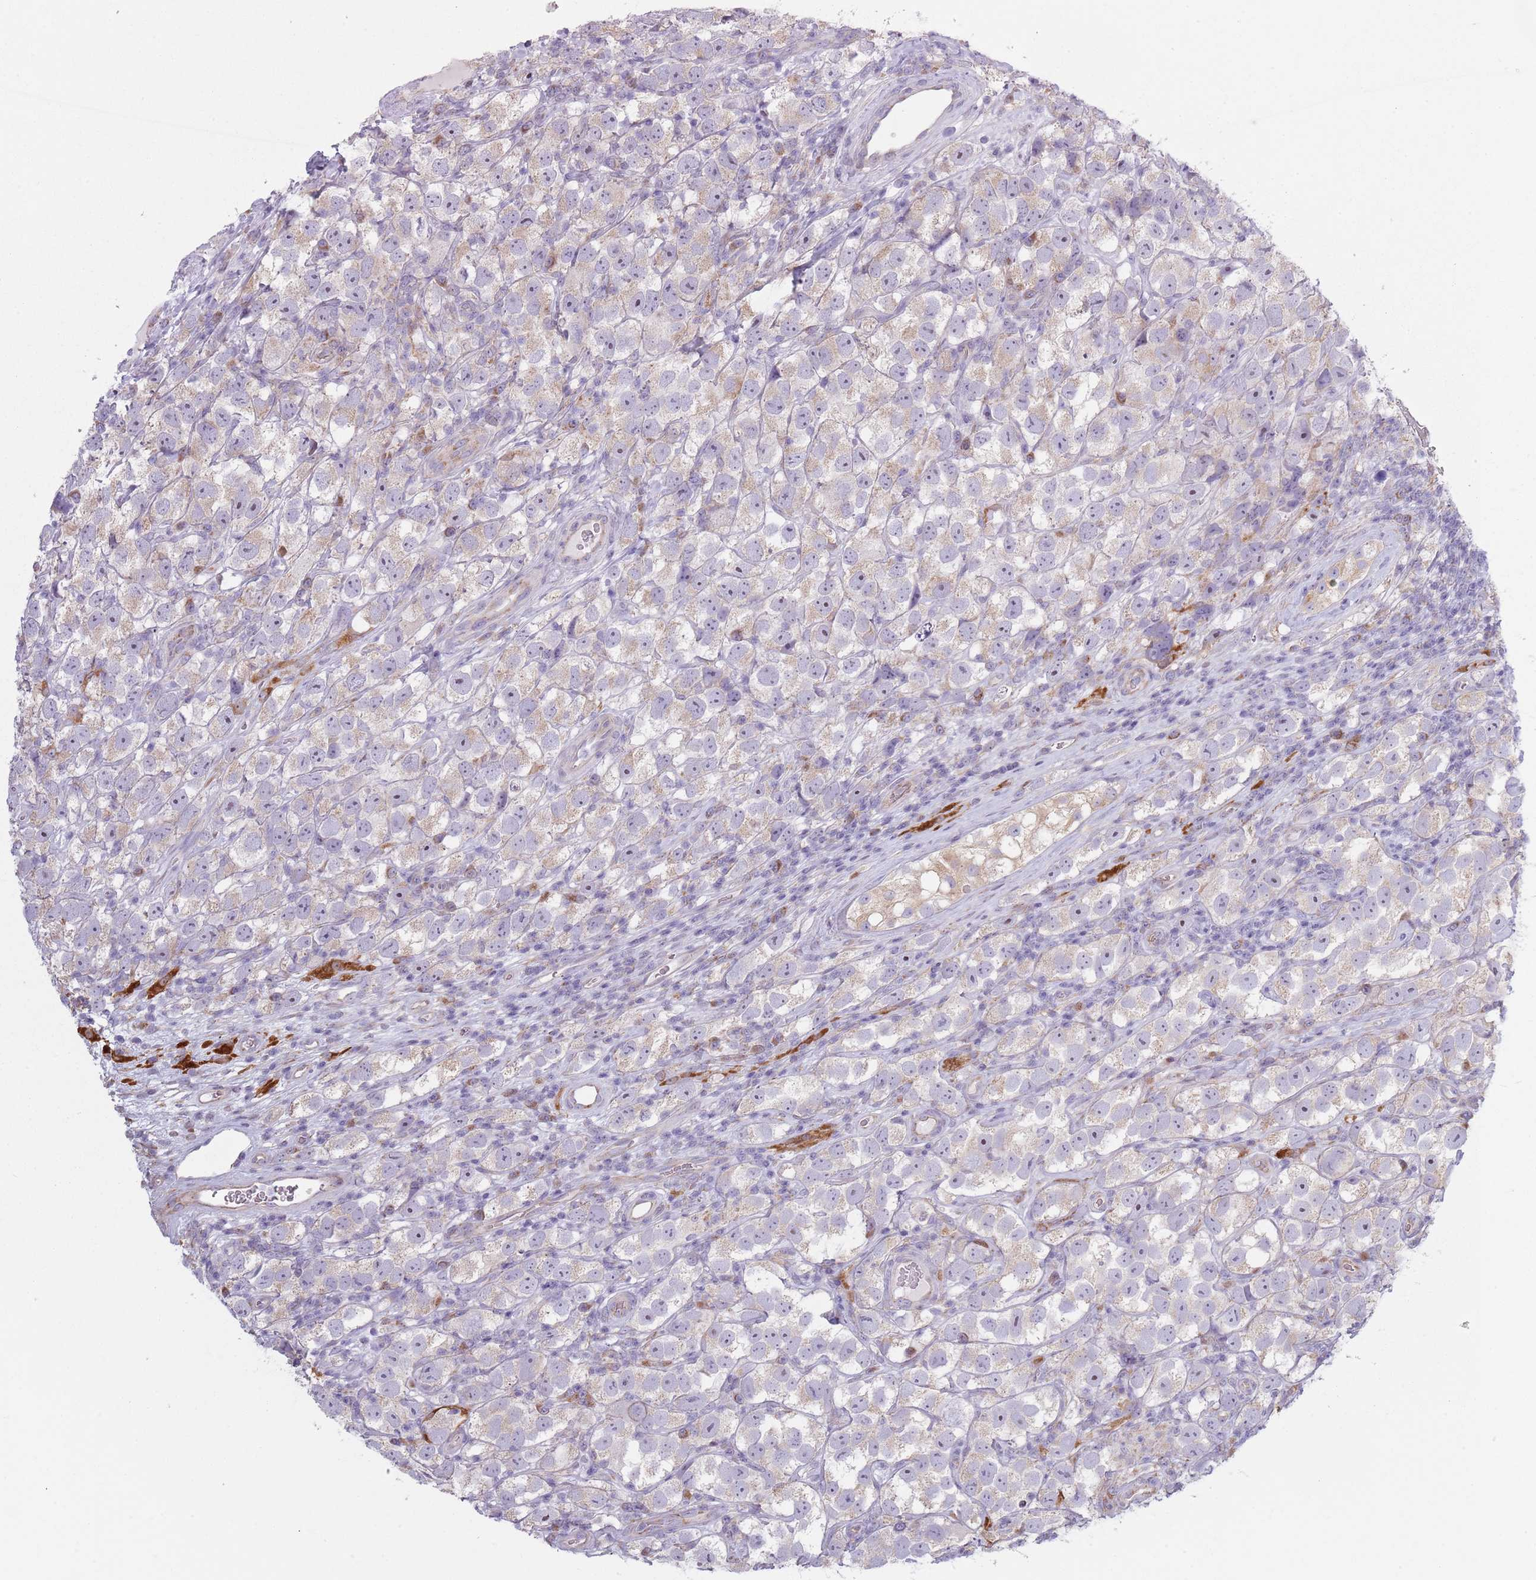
{"staining": {"intensity": "weak", "quantity": "25%-75%", "location": "cytoplasmic/membranous"}, "tissue": "testis cancer", "cell_type": "Tumor cells", "image_type": "cancer", "snomed": [{"axis": "morphology", "description": "Seminoma, NOS"}, {"axis": "topography", "description": "Testis"}], "caption": "DAB immunohistochemical staining of testis cancer exhibits weak cytoplasmic/membranous protein positivity in approximately 25%-75% of tumor cells.", "gene": "COQ5", "patient": {"sex": "male", "age": 26}}